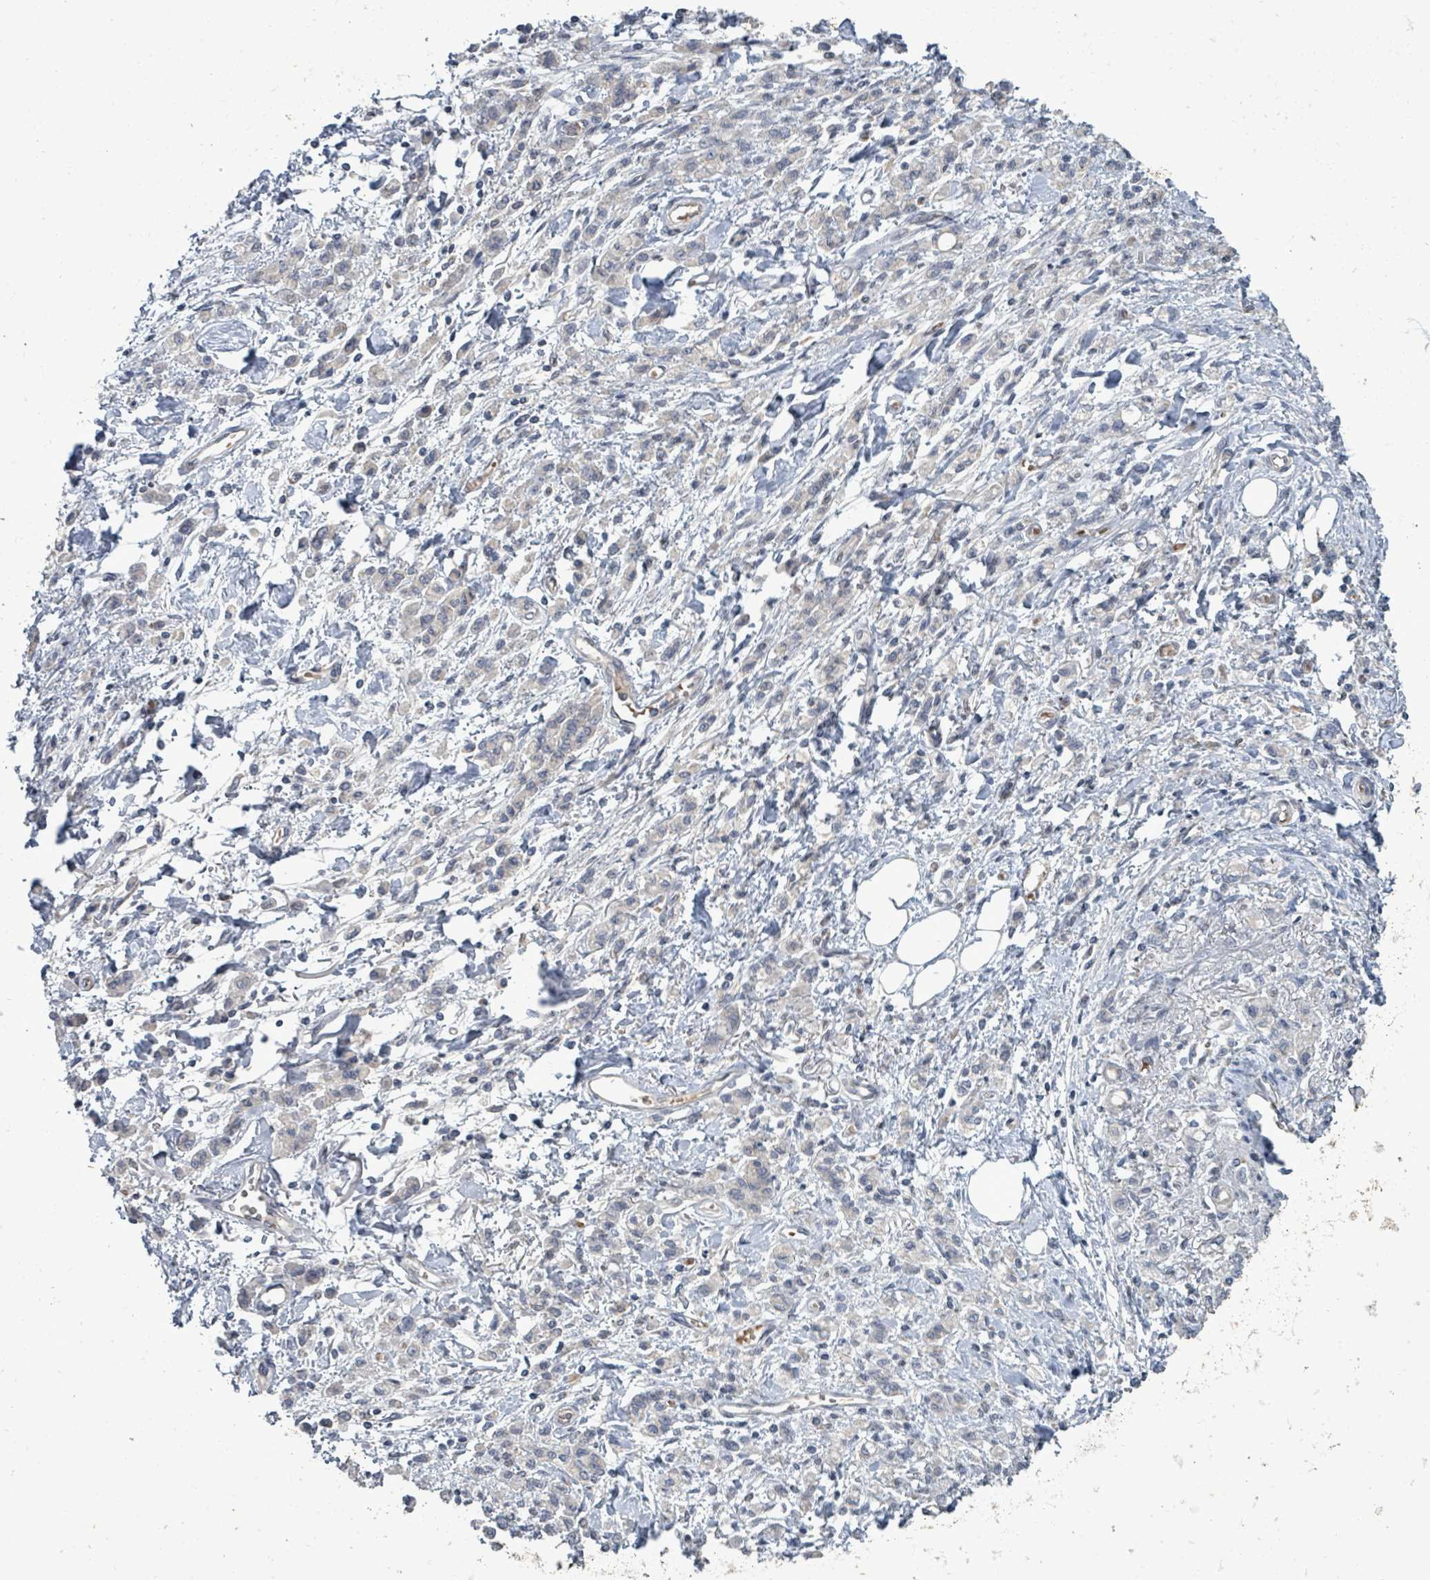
{"staining": {"intensity": "negative", "quantity": "none", "location": "none"}, "tissue": "stomach cancer", "cell_type": "Tumor cells", "image_type": "cancer", "snomed": [{"axis": "morphology", "description": "Adenocarcinoma, NOS"}, {"axis": "topography", "description": "Stomach"}], "caption": "Human stomach cancer (adenocarcinoma) stained for a protein using immunohistochemistry exhibits no staining in tumor cells.", "gene": "GRM8", "patient": {"sex": "male", "age": 77}}